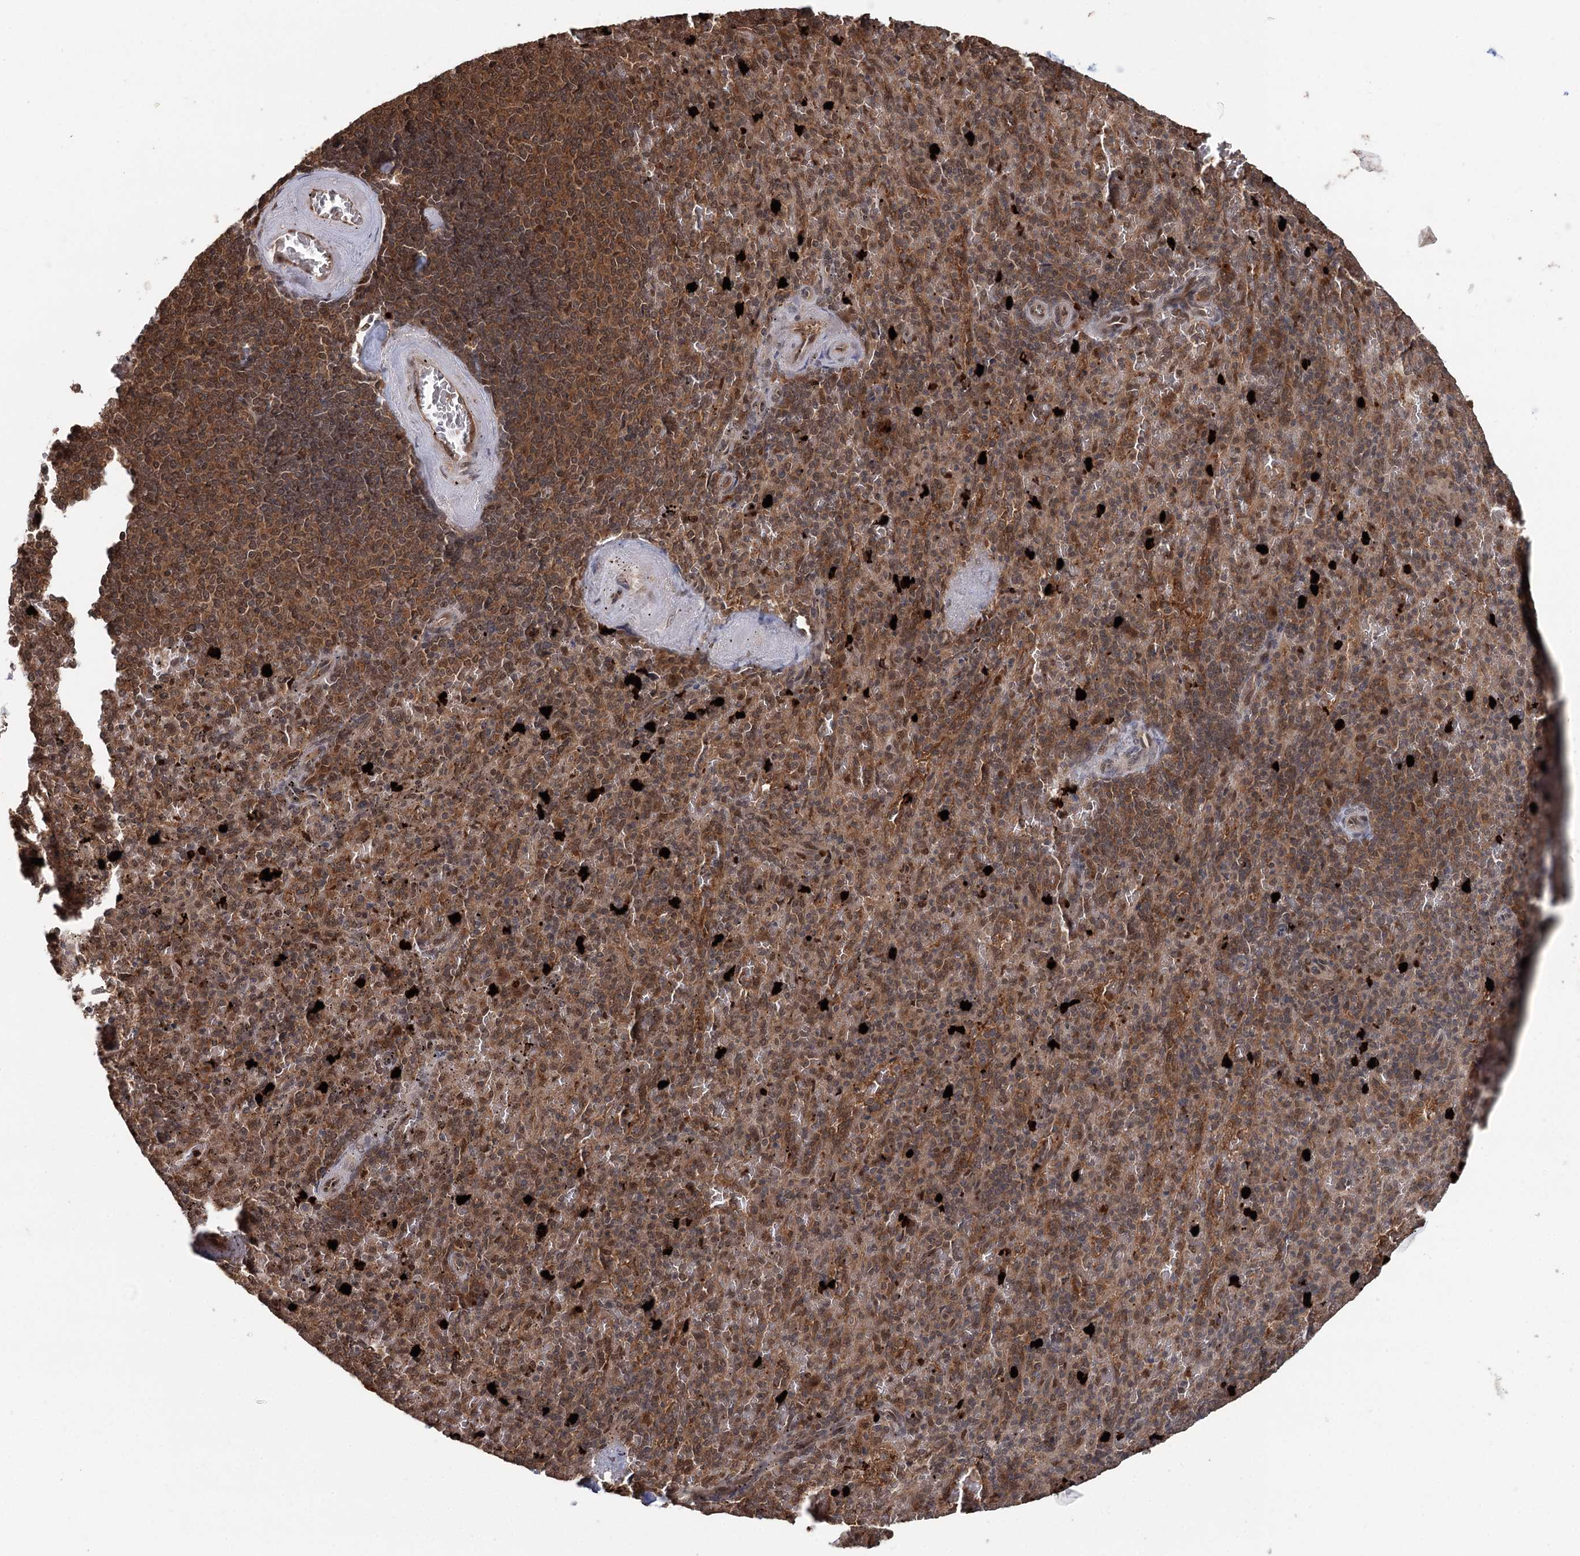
{"staining": {"intensity": "moderate", "quantity": ">75%", "location": "cytoplasmic/membranous,nuclear"}, "tissue": "spleen", "cell_type": "Cells in red pulp", "image_type": "normal", "snomed": [{"axis": "morphology", "description": "Normal tissue, NOS"}, {"axis": "topography", "description": "Spleen"}], "caption": "Brown immunohistochemical staining in unremarkable human spleen exhibits moderate cytoplasmic/membranous,nuclear expression in approximately >75% of cells in red pulp. (brown staining indicates protein expression, while blue staining denotes nuclei).", "gene": "N6AMT1", "patient": {"sex": "male", "age": 82}}